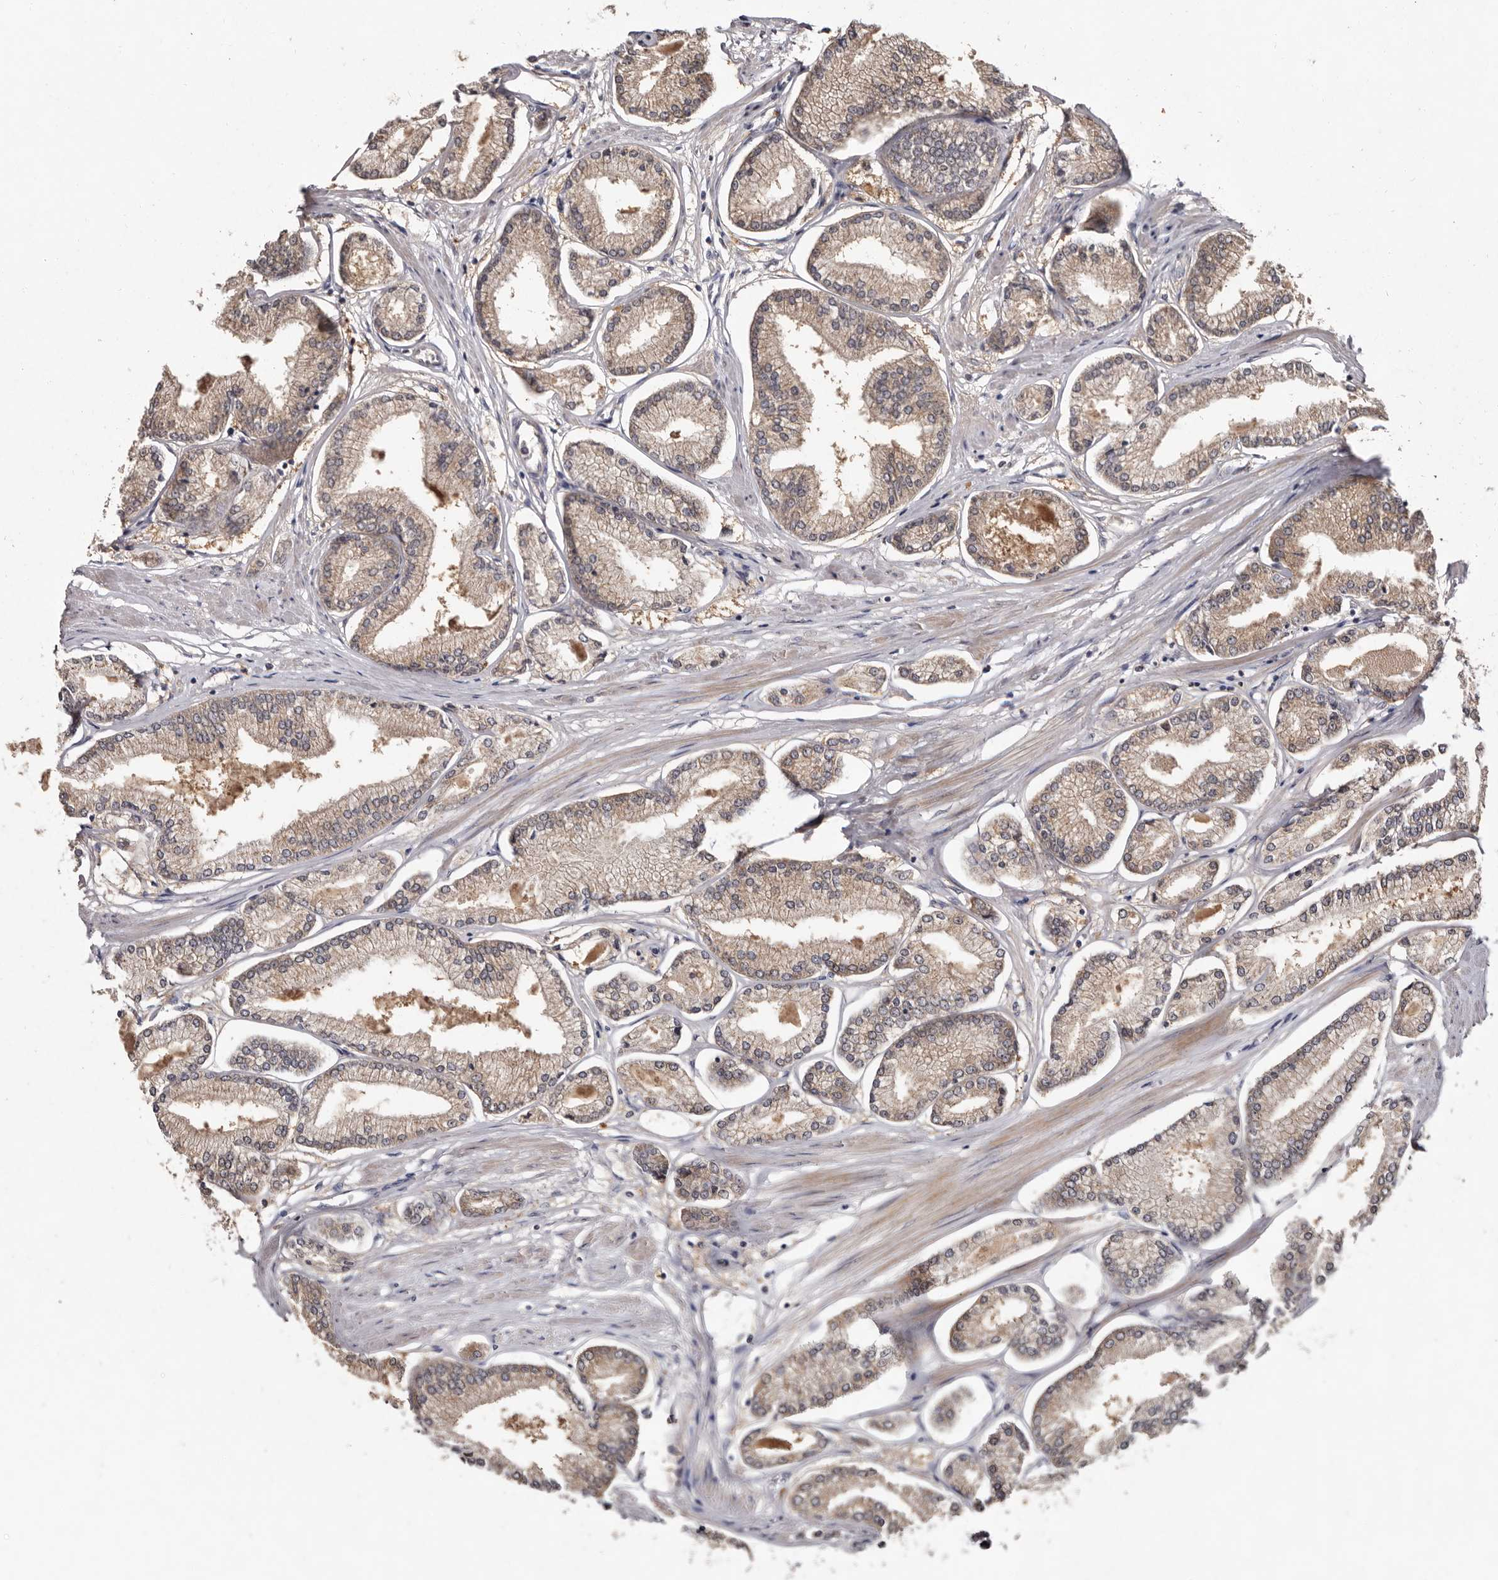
{"staining": {"intensity": "weak", "quantity": ">75%", "location": "cytoplasmic/membranous"}, "tissue": "prostate cancer", "cell_type": "Tumor cells", "image_type": "cancer", "snomed": [{"axis": "morphology", "description": "Adenocarcinoma, Low grade"}, {"axis": "topography", "description": "Prostate"}], "caption": "Immunohistochemistry (DAB (3,3'-diaminobenzidine)) staining of human prostate adenocarcinoma (low-grade) shows weak cytoplasmic/membranous protein expression in about >75% of tumor cells.", "gene": "DNPH1", "patient": {"sex": "male", "age": 52}}